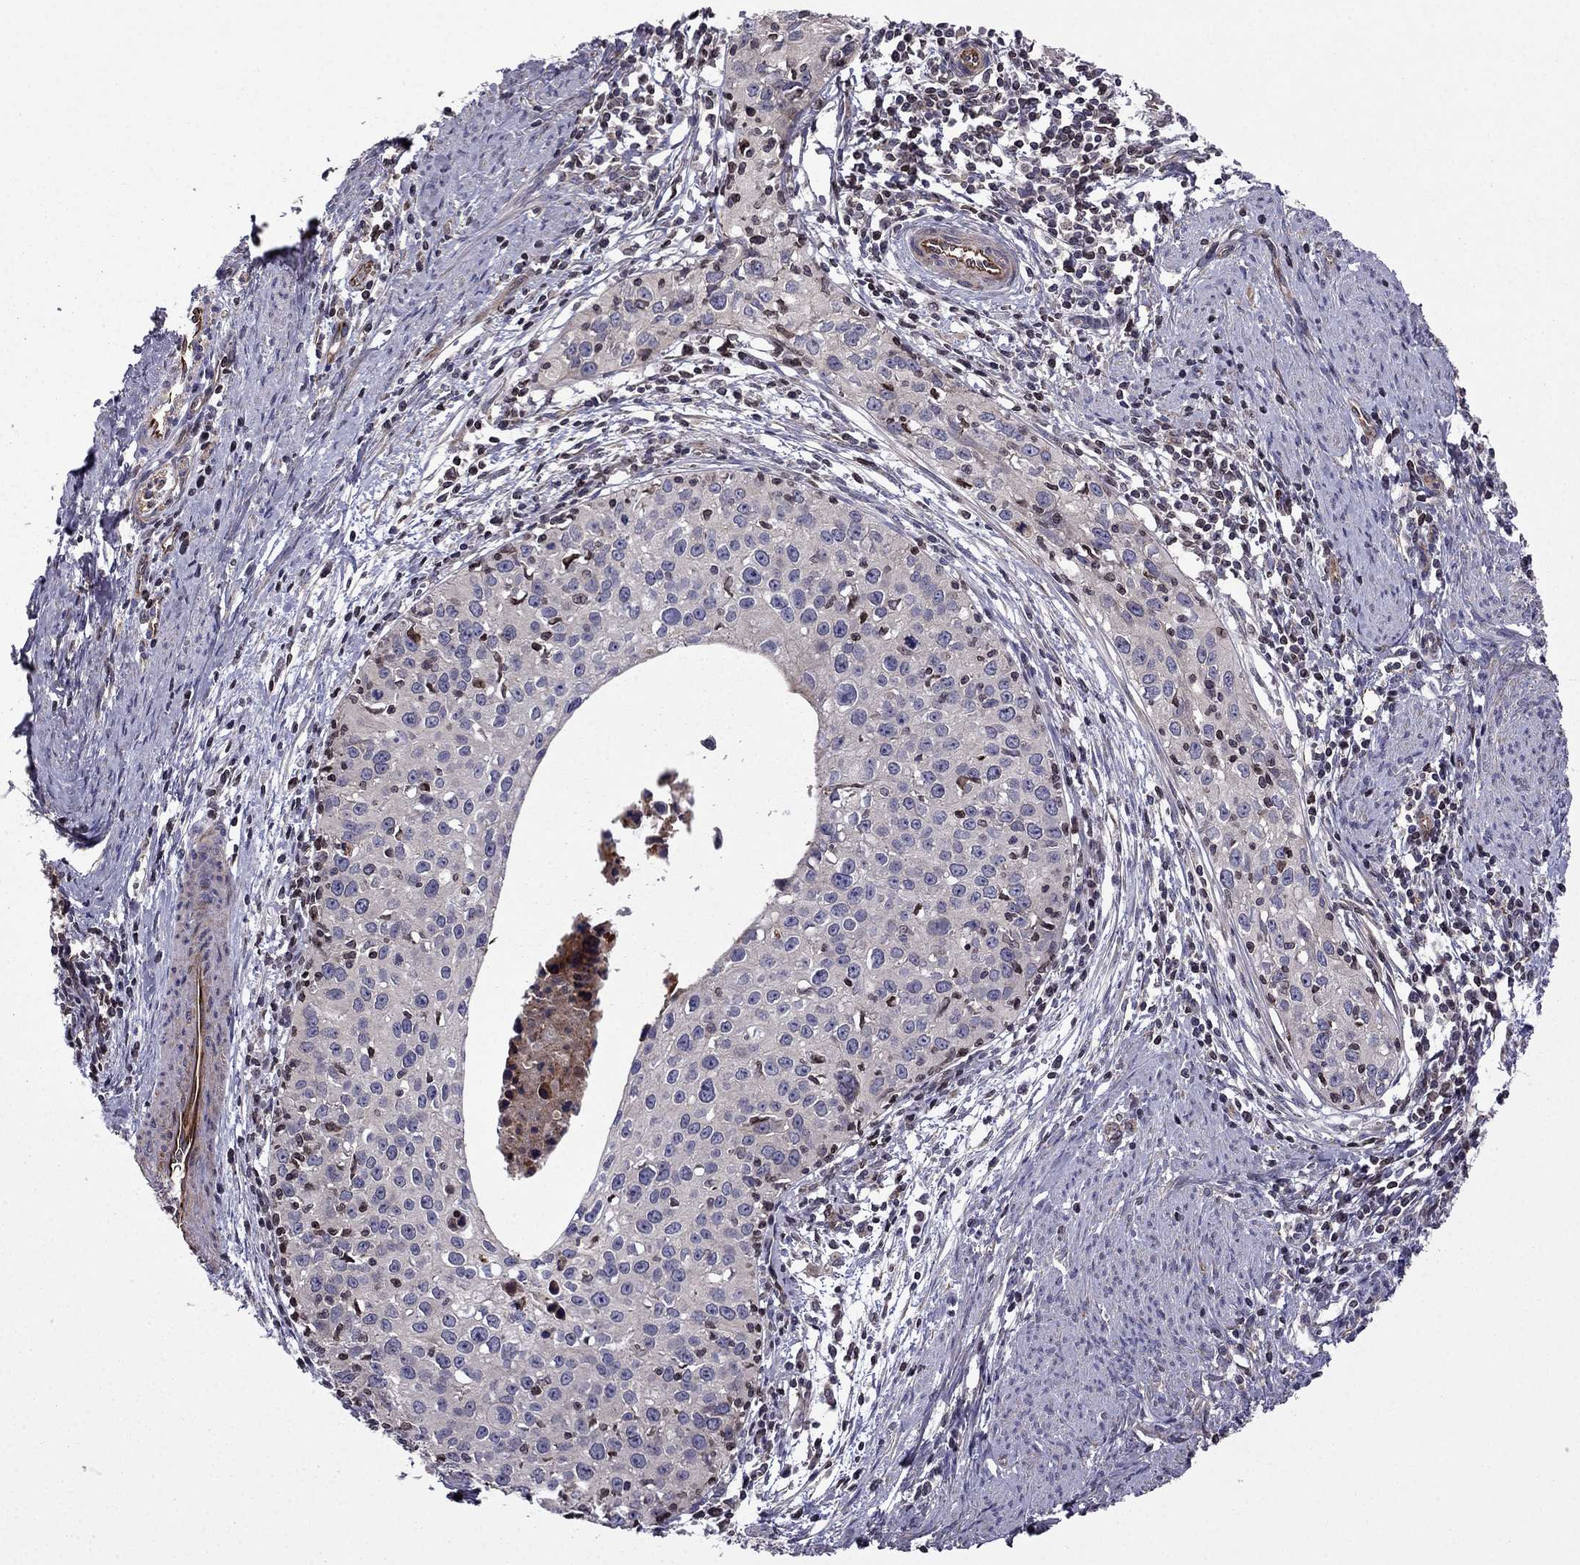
{"staining": {"intensity": "negative", "quantity": "none", "location": "none"}, "tissue": "cervical cancer", "cell_type": "Tumor cells", "image_type": "cancer", "snomed": [{"axis": "morphology", "description": "Squamous cell carcinoma, NOS"}, {"axis": "topography", "description": "Cervix"}], "caption": "Immunohistochemistry (IHC) histopathology image of human cervical cancer stained for a protein (brown), which exhibits no positivity in tumor cells.", "gene": "CDC42BPA", "patient": {"sex": "female", "age": 40}}